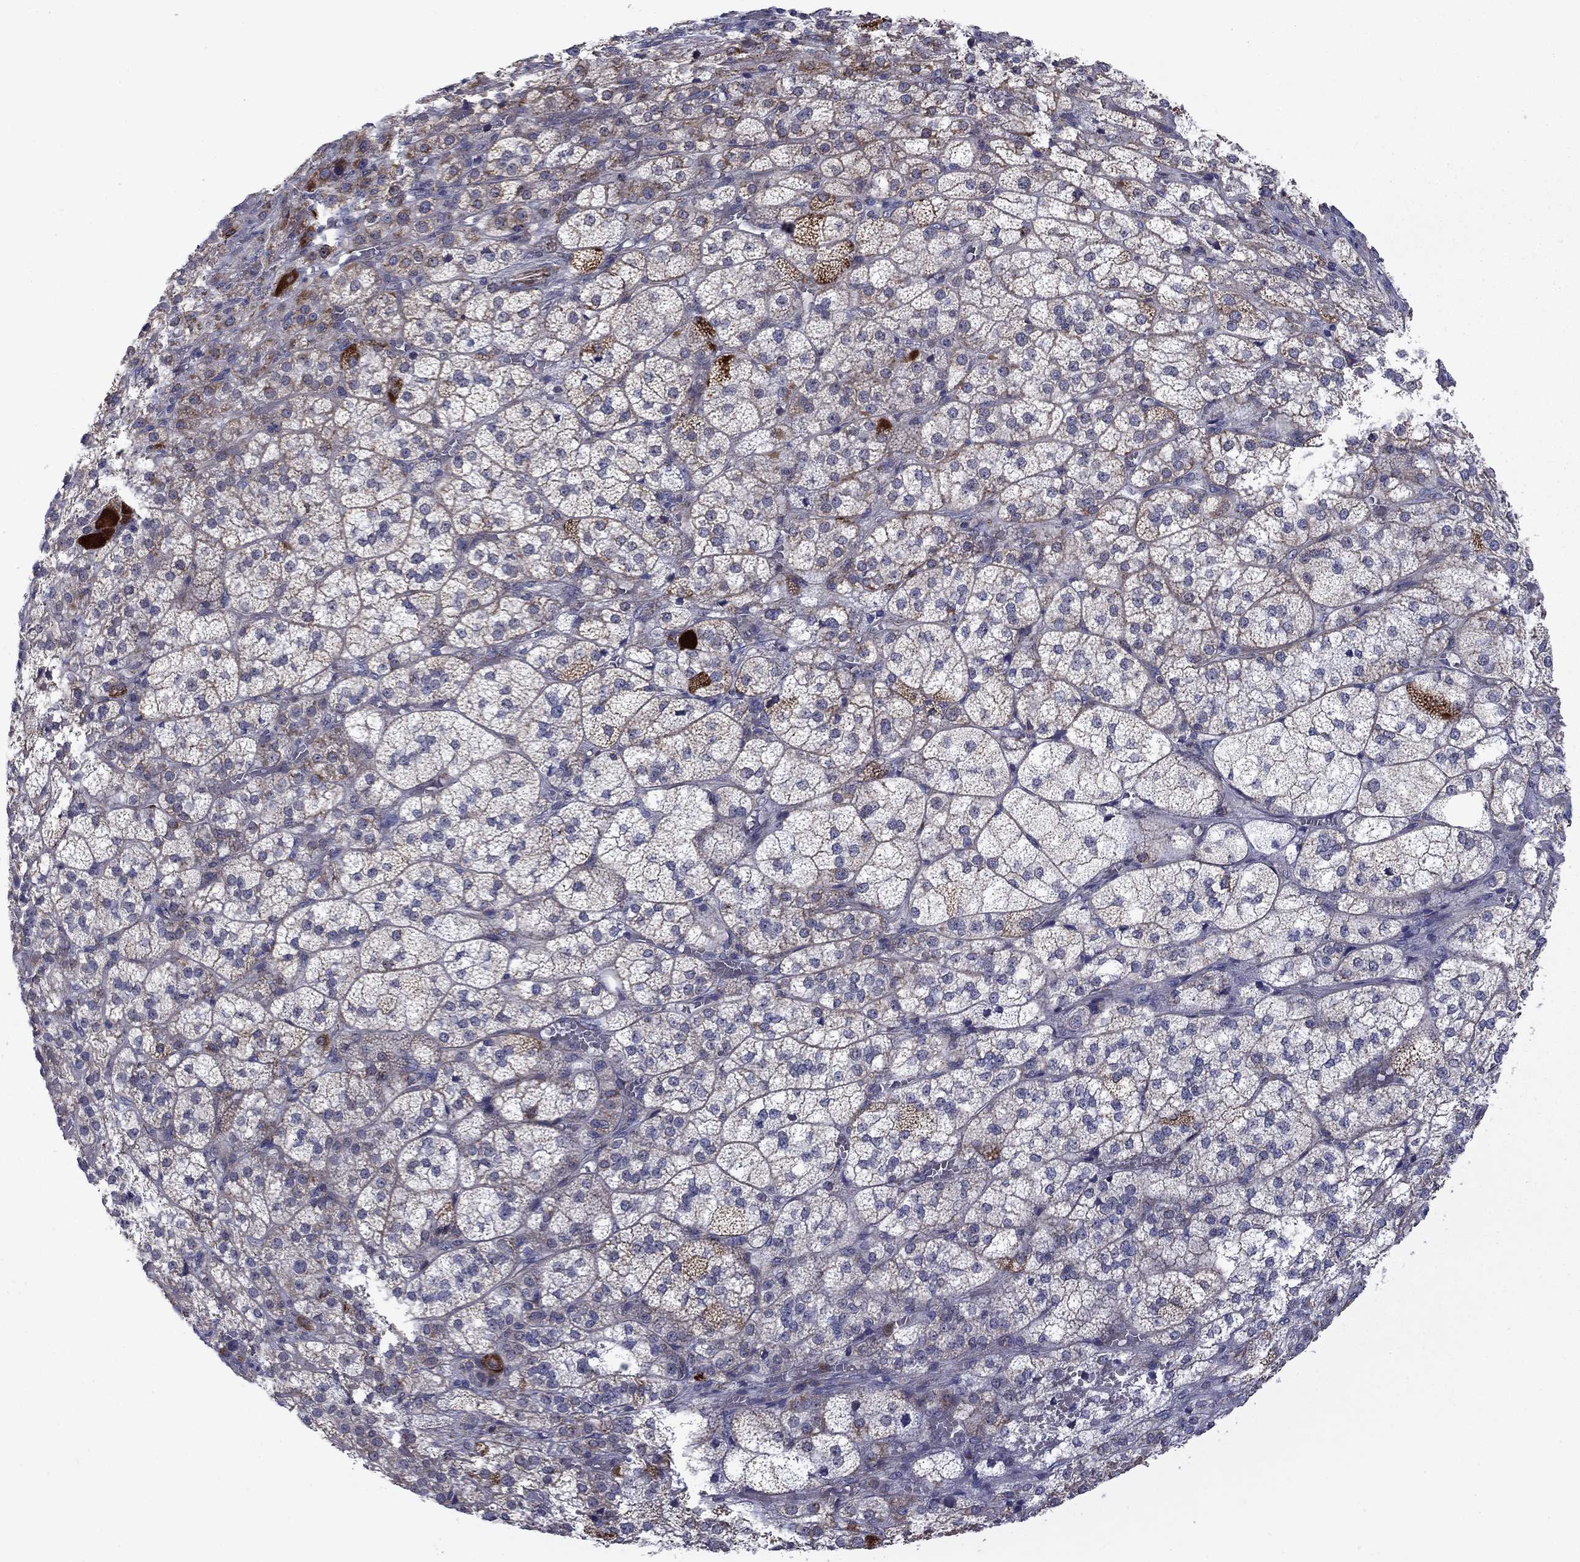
{"staining": {"intensity": "strong", "quantity": "<25%", "location": "cytoplasmic/membranous"}, "tissue": "adrenal gland", "cell_type": "Glandular cells", "image_type": "normal", "snomed": [{"axis": "morphology", "description": "Normal tissue, NOS"}, {"axis": "topography", "description": "Adrenal gland"}], "caption": "Immunohistochemistry (IHC) staining of benign adrenal gland, which displays medium levels of strong cytoplasmic/membranous expression in approximately <25% of glandular cells indicating strong cytoplasmic/membranous protein positivity. The staining was performed using DAB (brown) for protein detection and nuclei were counterstained in hematoxylin (blue).", "gene": "DOP1B", "patient": {"sex": "female", "age": 60}}